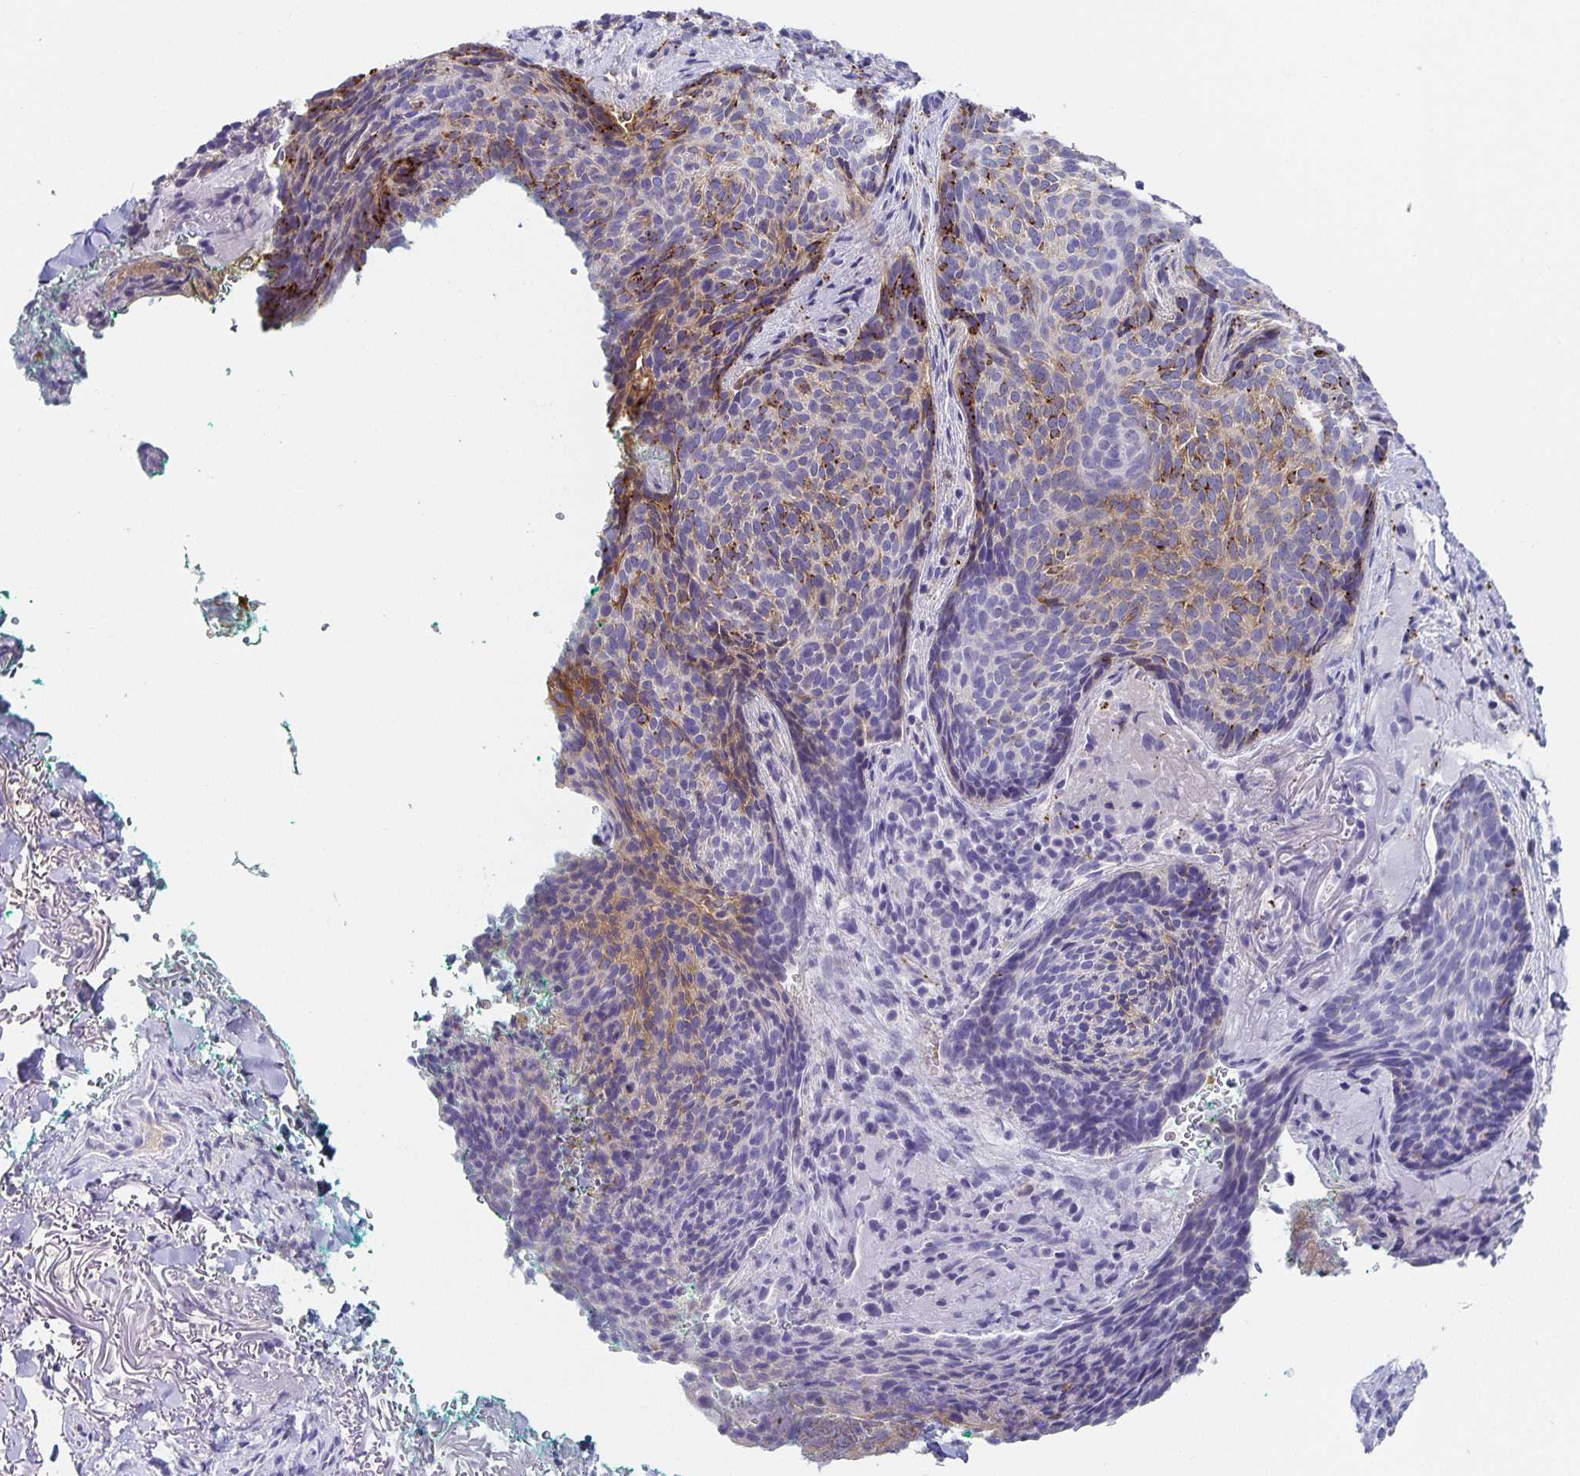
{"staining": {"intensity": "strong", "quantity": "<25%", "location": "cytoplasmic/membranous"}, "tissue": "skin cancer", "cell_type": "Tumor cells", "image_type": "cancer", "snomed": [{"axis": "morphology", "description": "Basal cell carcinoma"}, {"axis": "topography", "description": "Skin"}, {"axis": "topography", "description": "Skin of head"}], "caption": "Protein analysis of basal cell carcinoma (skin) tissue shows strong cytoplasmic/membranous staining in approximately <25% of tumor cells. (IHC, brightfield microscopy, high magnification).", "gene": "CHGA", "patient": {"sex": "female", "age": 92}}